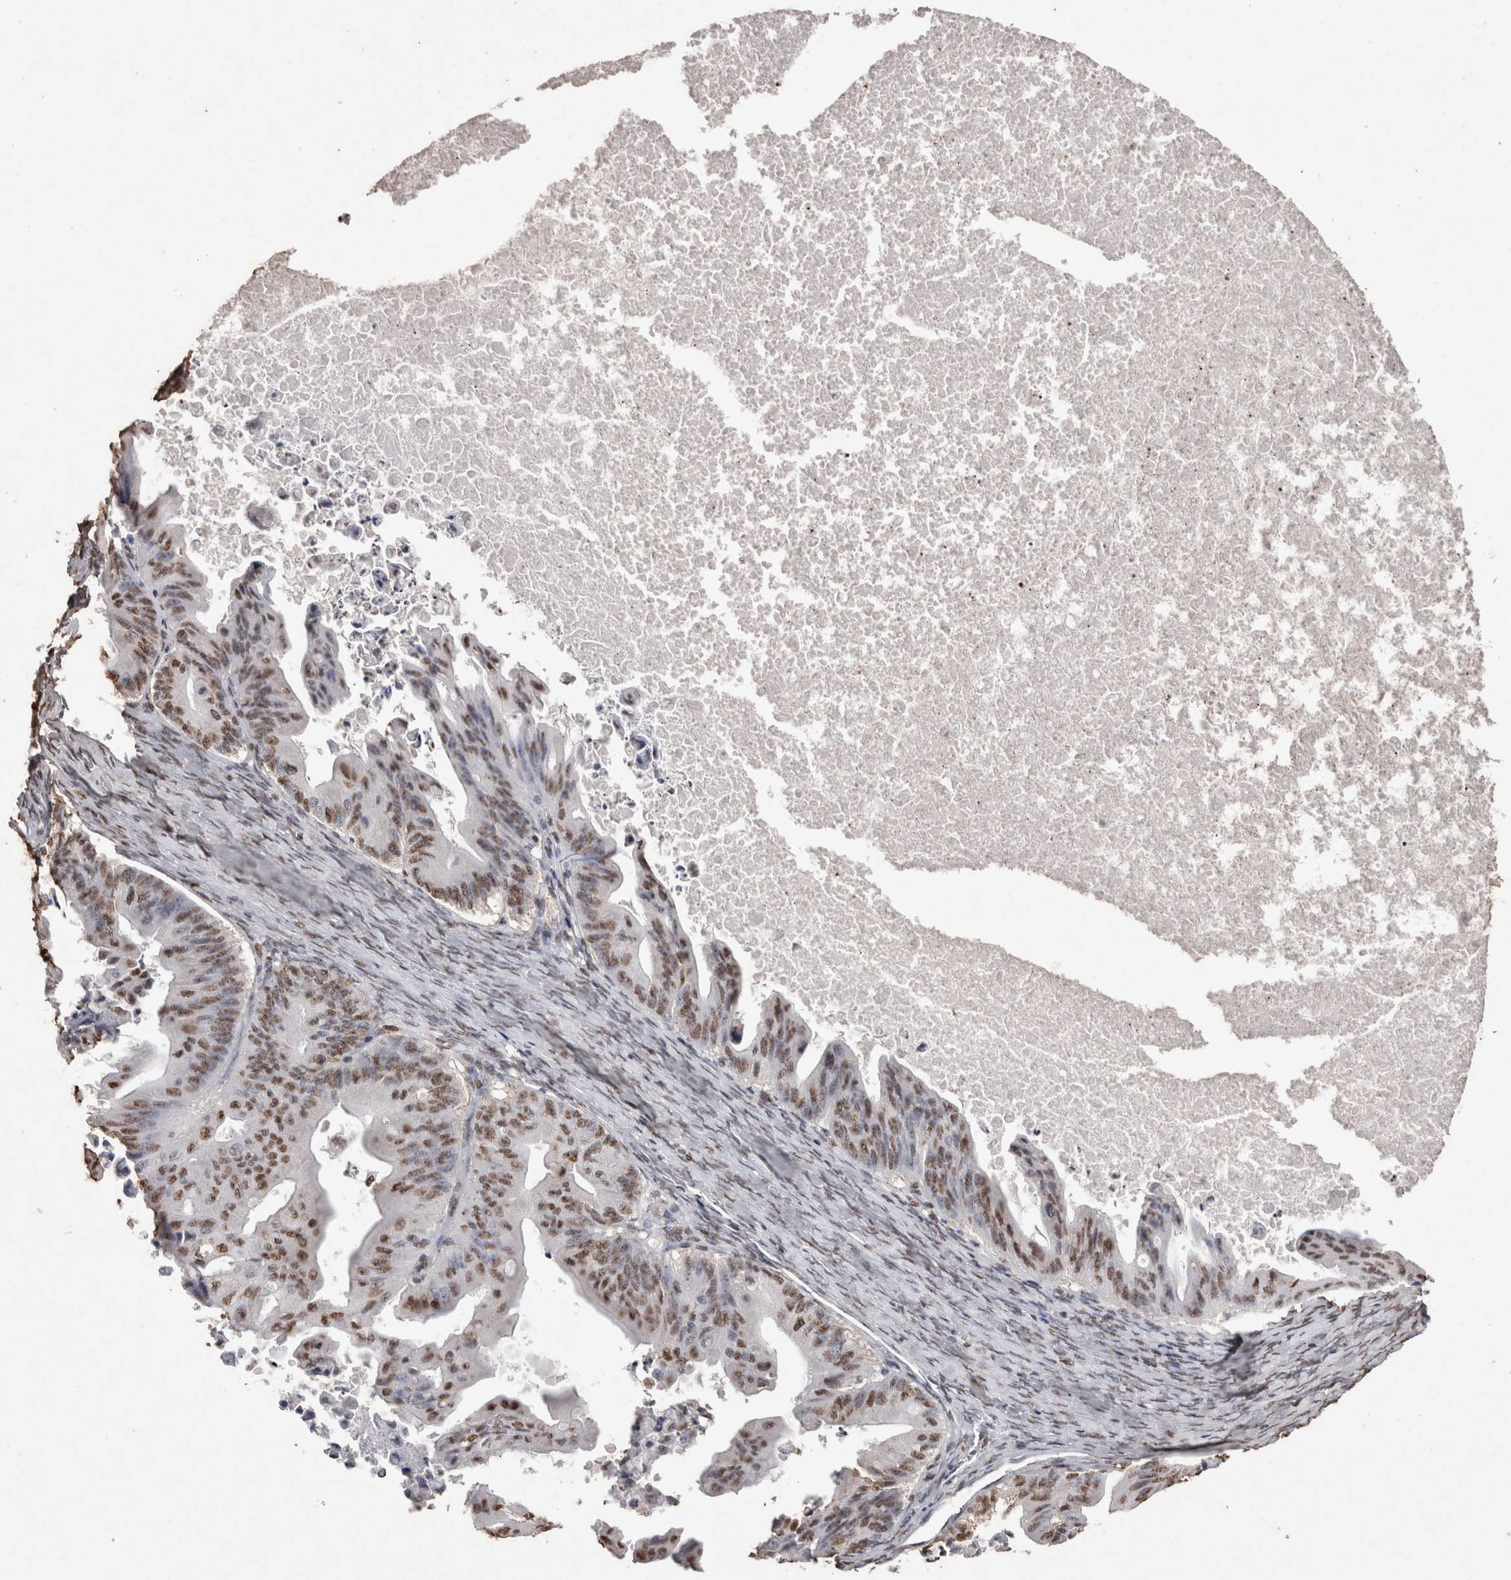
{"staining": {"intensity": "moderate", "quantity": ">75%", "location": "nuclear"}, "tissue": "ovarian cancer", "cell_type": "Tumor cells", "image_type": "cancer", "snomed": [{"axis": "morphology", "description": "Cystadenocarcinoma, mucinous, NOS"}, {"axis": "topography", "description": "Ovary"}], "caption": "Approximately >75% of tumor cells in human mucinous cystadenocarcinoma (ovarian) exhibit moderate nuclear protein staining as visualized by brown immunohistochemical staining.", "gene": "NTHL1", "patient": {"sex": "female", "age": 37}}